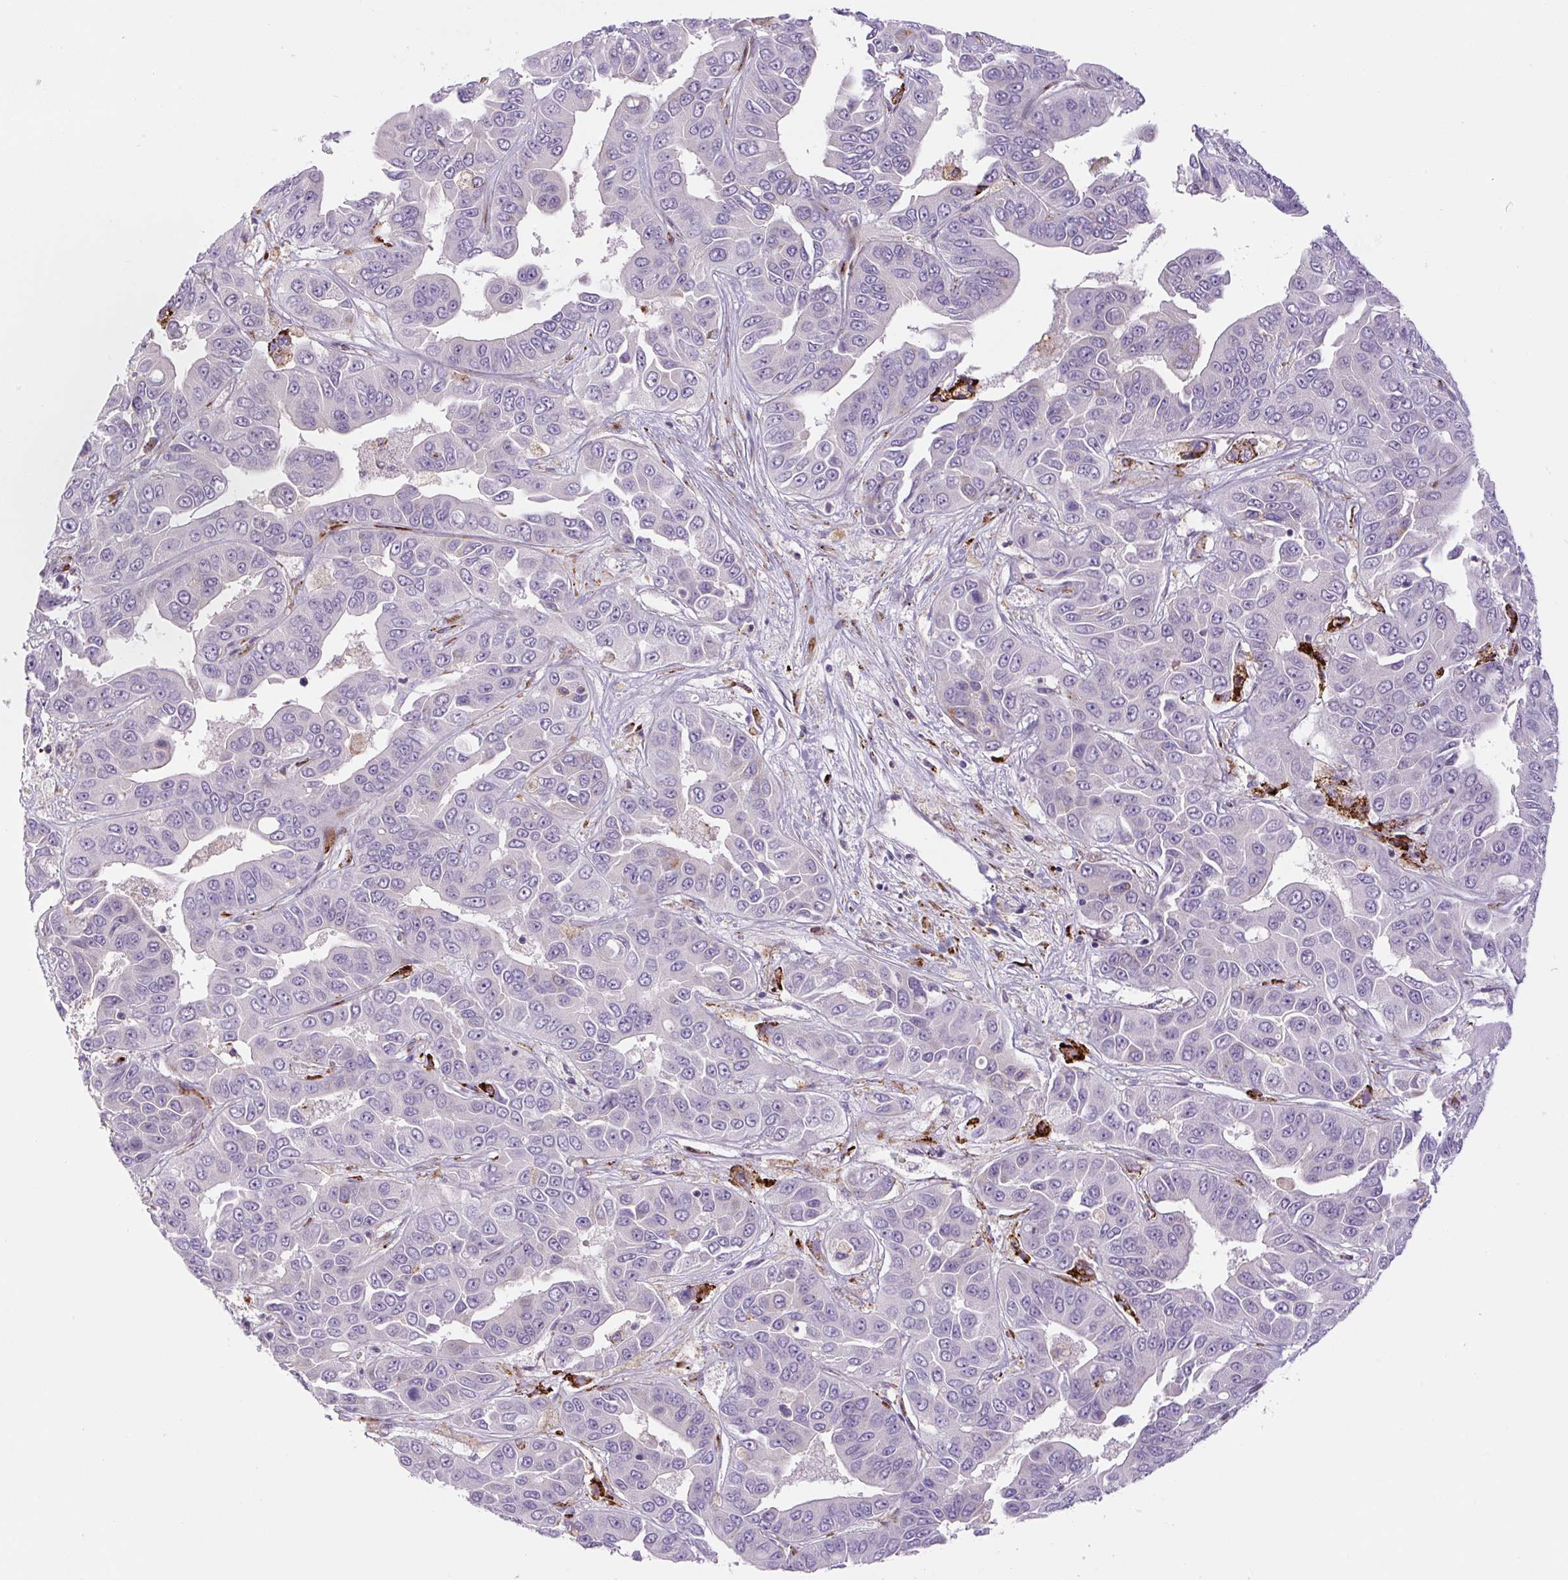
{"staining": {"intensity": "negative", "quantity": "none", "location": "none"}, "tissue": "liver cancer", "cell_type": "Tumor cells", "image_type": "cancer", "snomed": [{"axis": "morphology", "description": "Cholangiocarcinoma"}, {"axis": "topography", "description": "Liver"}], "caption": "Tumor cells are negative for brown protein staining in cholangiocarcinoma (liver).", "gene": "DISP3", "patient": {"sex": "female", "age": 52}}